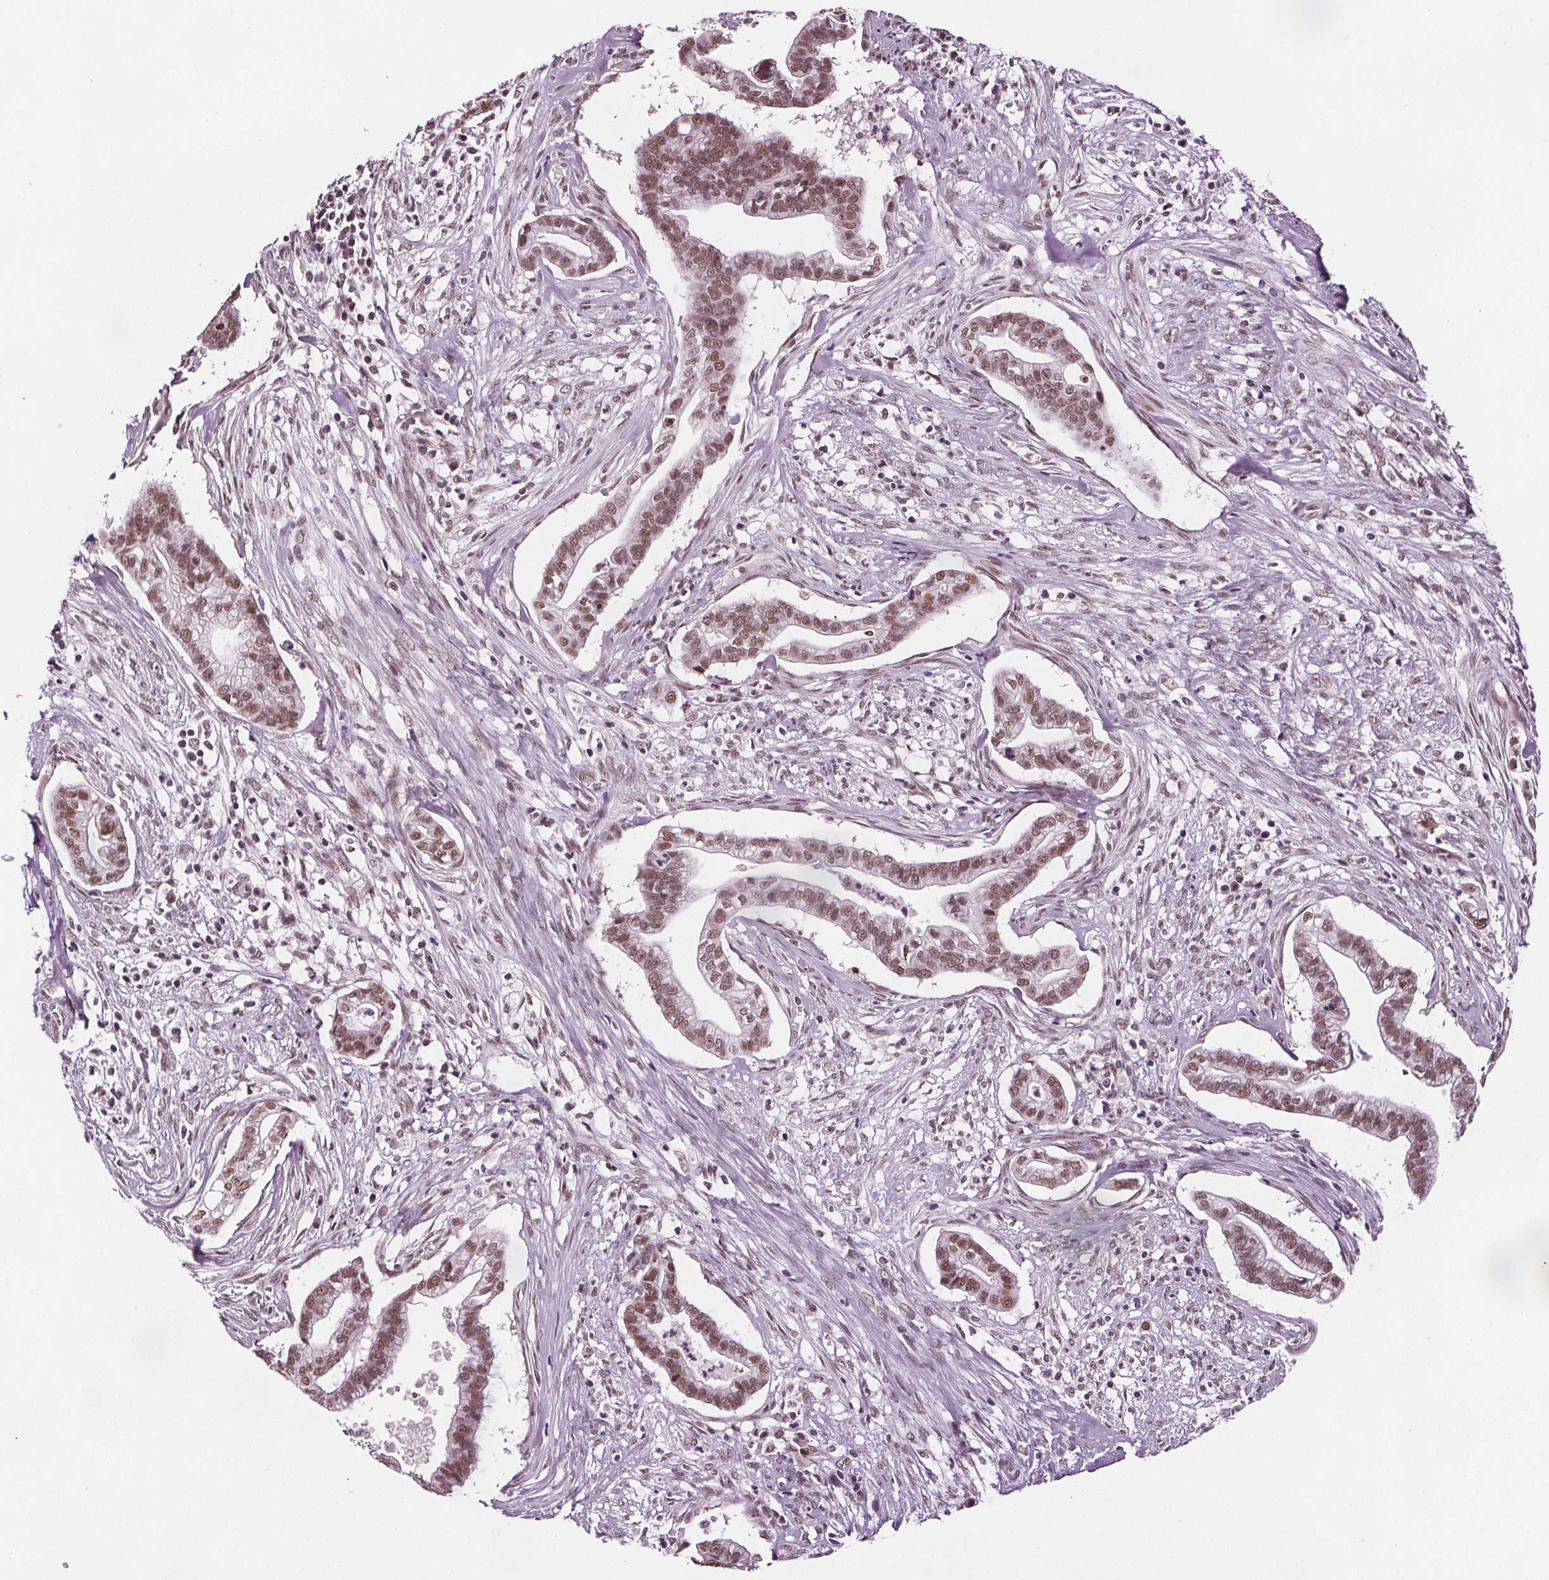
{"staining": {"intensity": "moderate", "quantity": ">75%", "location": "nuclear"}, "tissue": "cervical cancer", "cell_type": "Tumor cells", "image_type": "cancer", "snomed": [{"axis": "morphology", "description": "Adenocarcinoma, NOS"}, {"axis": "topography", "description": "Cervix"}], "caption": "The immunohistochemical stain highlights moderate nuclear staining in tumor cells of cervical cancer tissue.", "gene": "IWS1", "patient": {"sex": "female", "age": 62}}